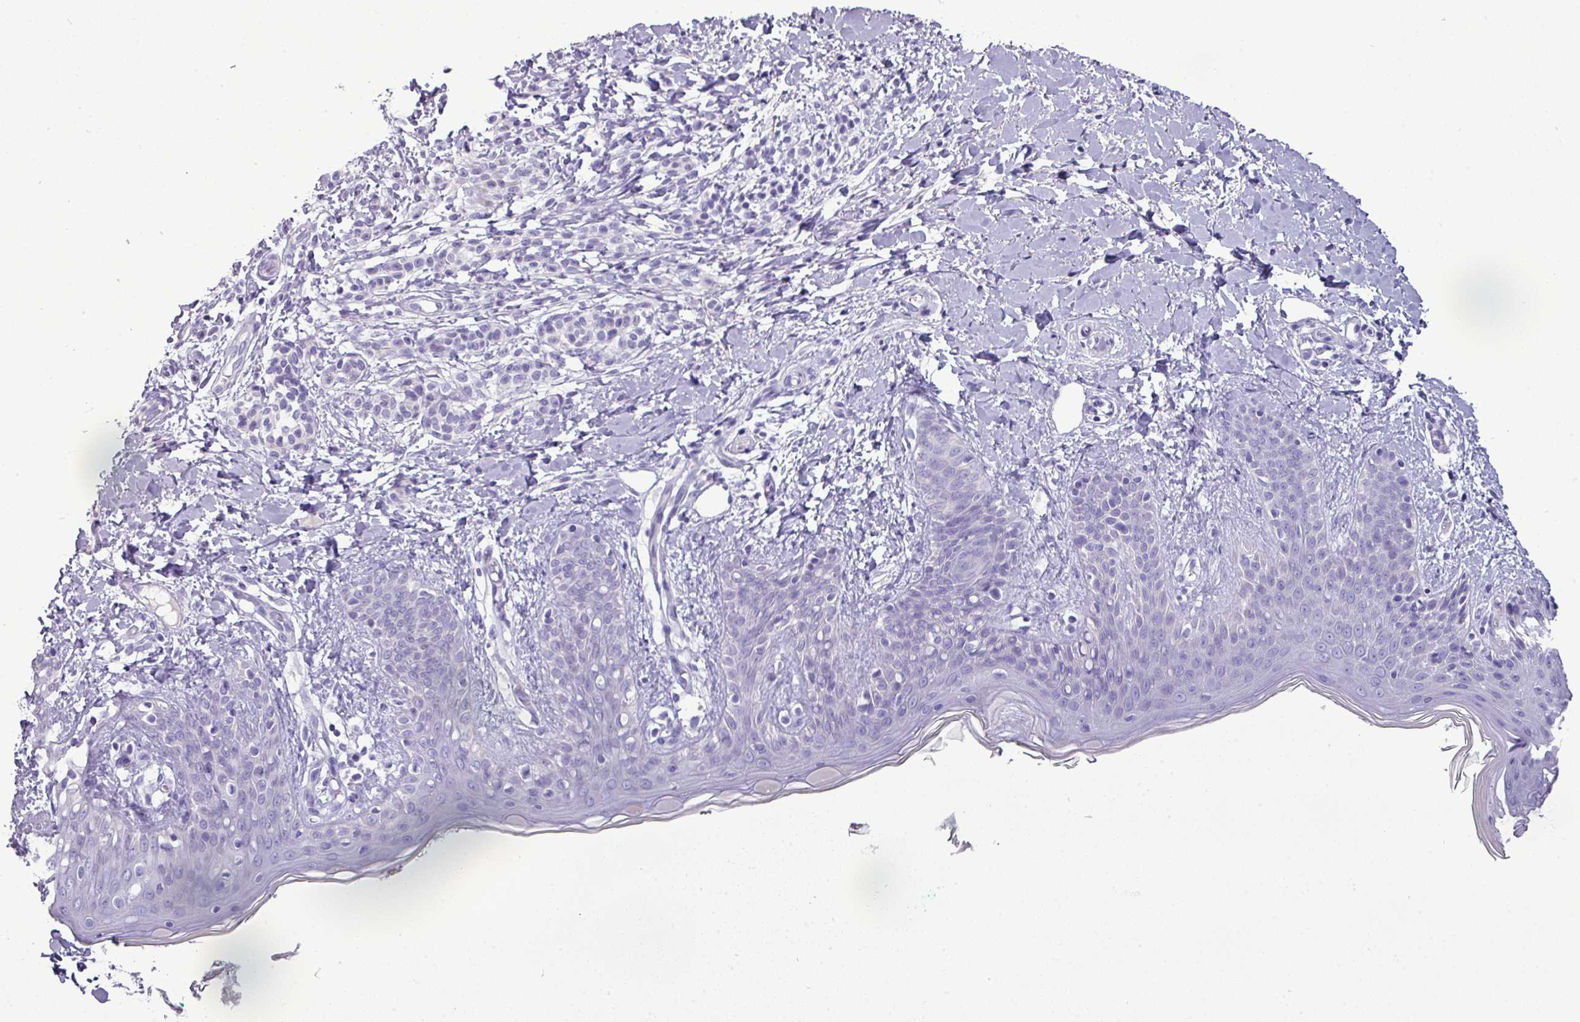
{"staining": {"intensity": "negative", "quantity": "none", "location": "none"}, "tissue": "skin", "cell_type": "Fibroblasts", "image_type": "normal", "snomed": [{"axis": "morphology", "description": "Normal tissue, NOS"}, {"axis": "topography", "description": "Skin"}], "caption": "Protein analysis of unremarkable skin reveals no significant staining in fibroblasts.", "gene": "GSTA1", "patient": {"sex": "male", "age": 16}}